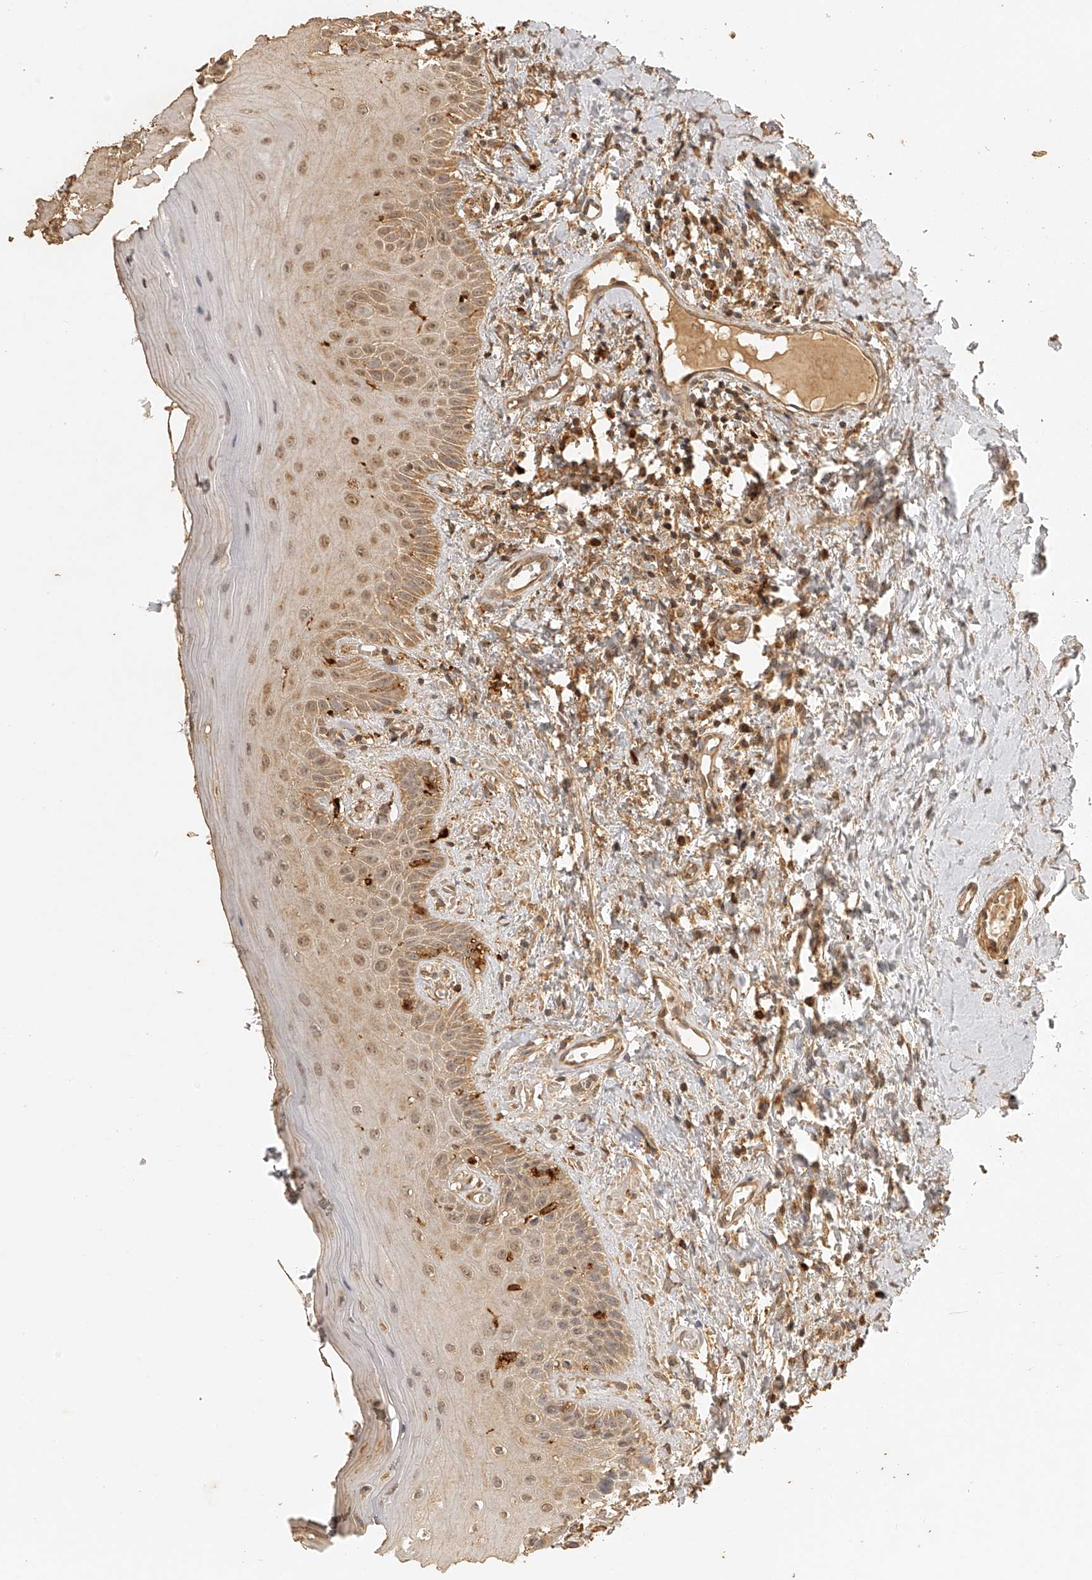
{"staining": {"intensity": "weak", "quantity": ">75%", "location": "cytoplasmic/membranous,nuclear"}, "tissue": "oral mucosa", "cell_type": "Squamous epithelial cells", "image_type": "normal", "snomed": [{"axis": "morphology", "description": "Normal tissue, NOS"}, {"axis": "topography", "description": "Oral tissue"}], "caption": "The image reveals staining of normal oral mucosa, revealing weak cytoplasmic/membranous,nuclear protein expression (brown color) within squamous epithelial cells.", "gene": "BCL2L11", "patient": {"sex": "male", "age": 66}}